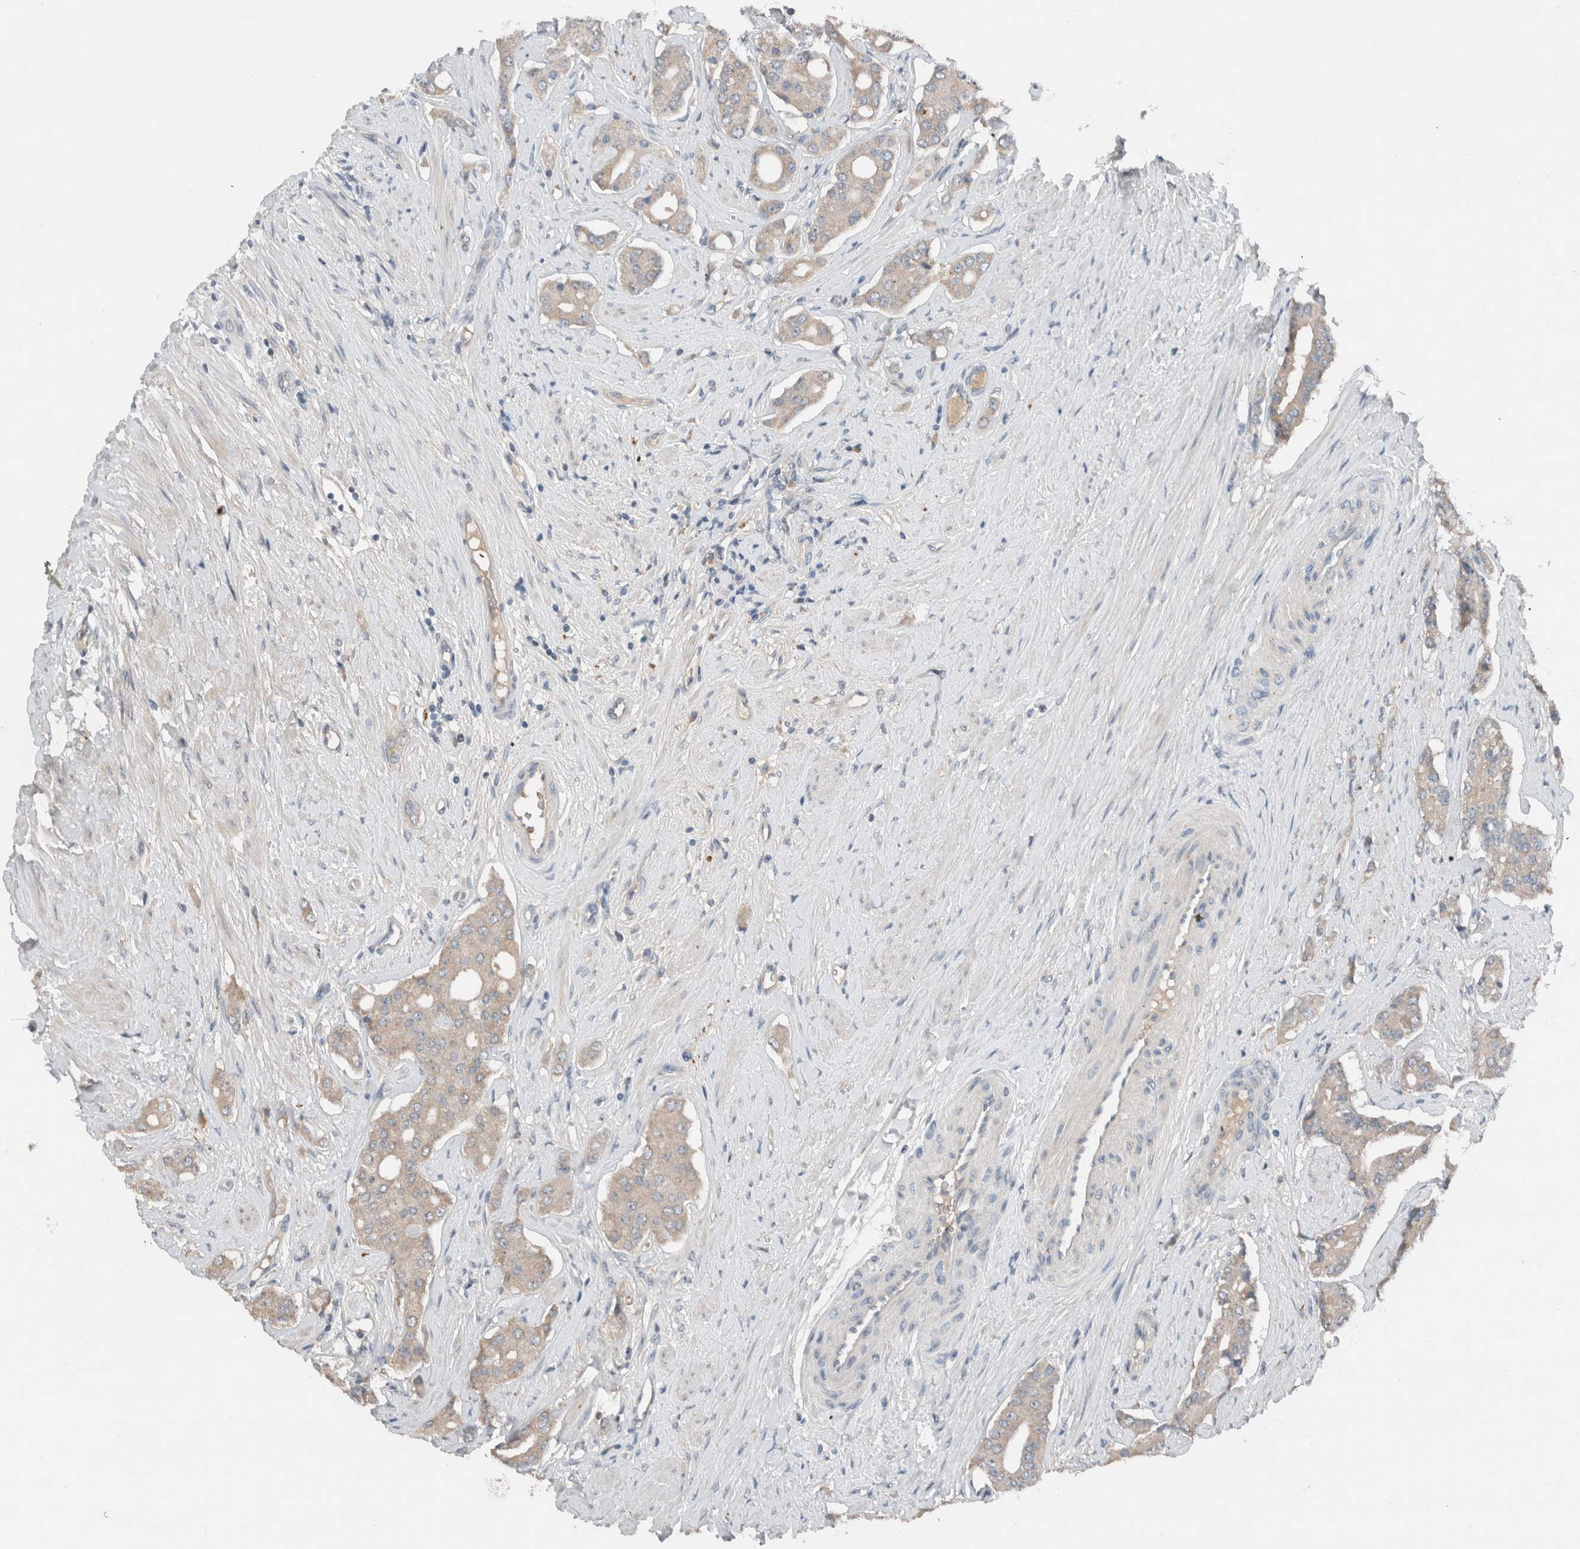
{"staining": {"intensity": "negative", "quantity": "none", "location": "none"}, "tissue": "prostate cancer", "cell_type": "Tumor cells", "image_type": "cancer", "snomed": [{"axis": "morphology", "description": "Adenocarcinoma, High grade"}, {"axis": "topography", "description": "Prostate"}], "caption": "Immunohistochemical staining of prostate adenocarcinoma (high-grade) shows no significant expression in tumor cells.", "gene": "UGCG", "patient": {"sex": "male", "age": 71}}